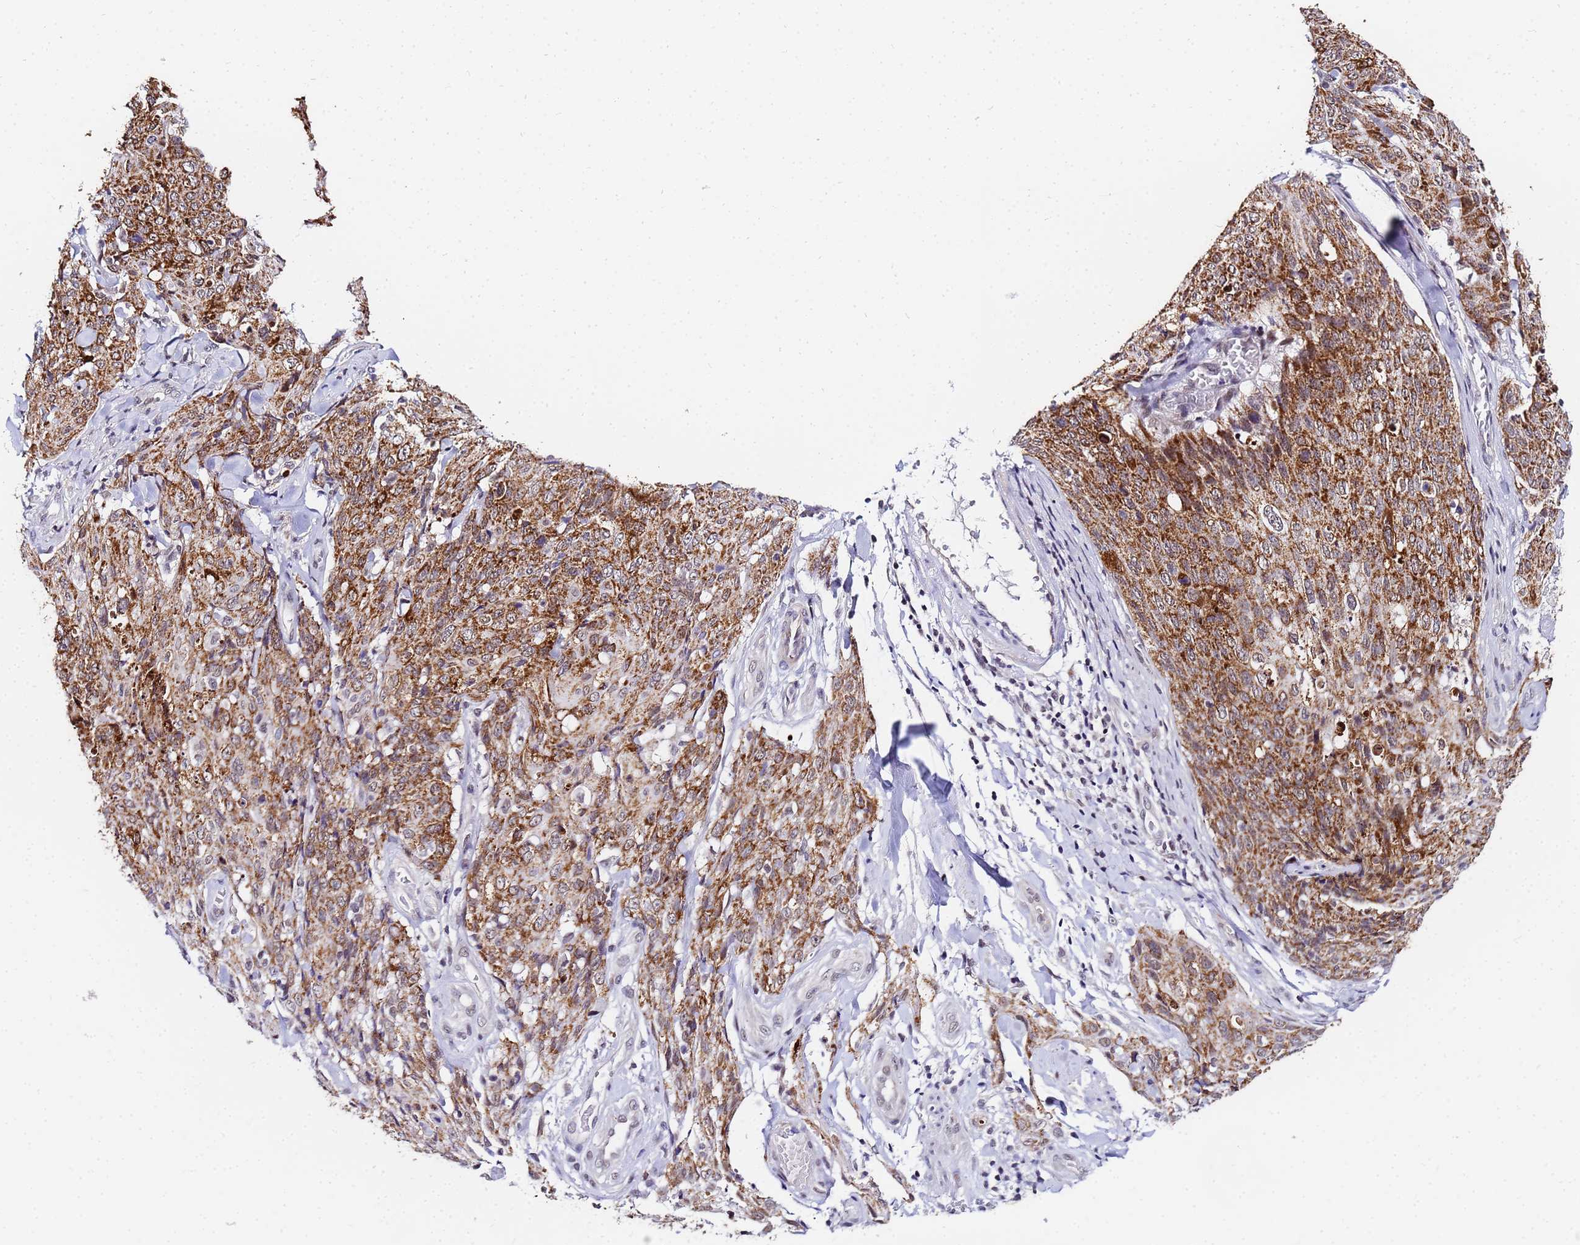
{"staining": {"intensity": "strong", "quantity": ">75%", "location": "cytoplasmic/membranous"}, "tissue": "skin cancer", "cell_type": "Tumor cells", "image_type": "cancer", "snomed": [{"axis": "morphology", "description": "Squamous cell carcinoma, NOS"}, {"axis": "topography", "description": "Skin"}, {"axis": "topography", "description": "Vulva"}], "caption": "Tumor cells demonstrate high levels of strong cytoplasmic/membranous staining in about >75% of cells in skin squamous cell carcinoma.", "gene": "CKMT1A", "patient": {"sex": "female", "age": 85}}